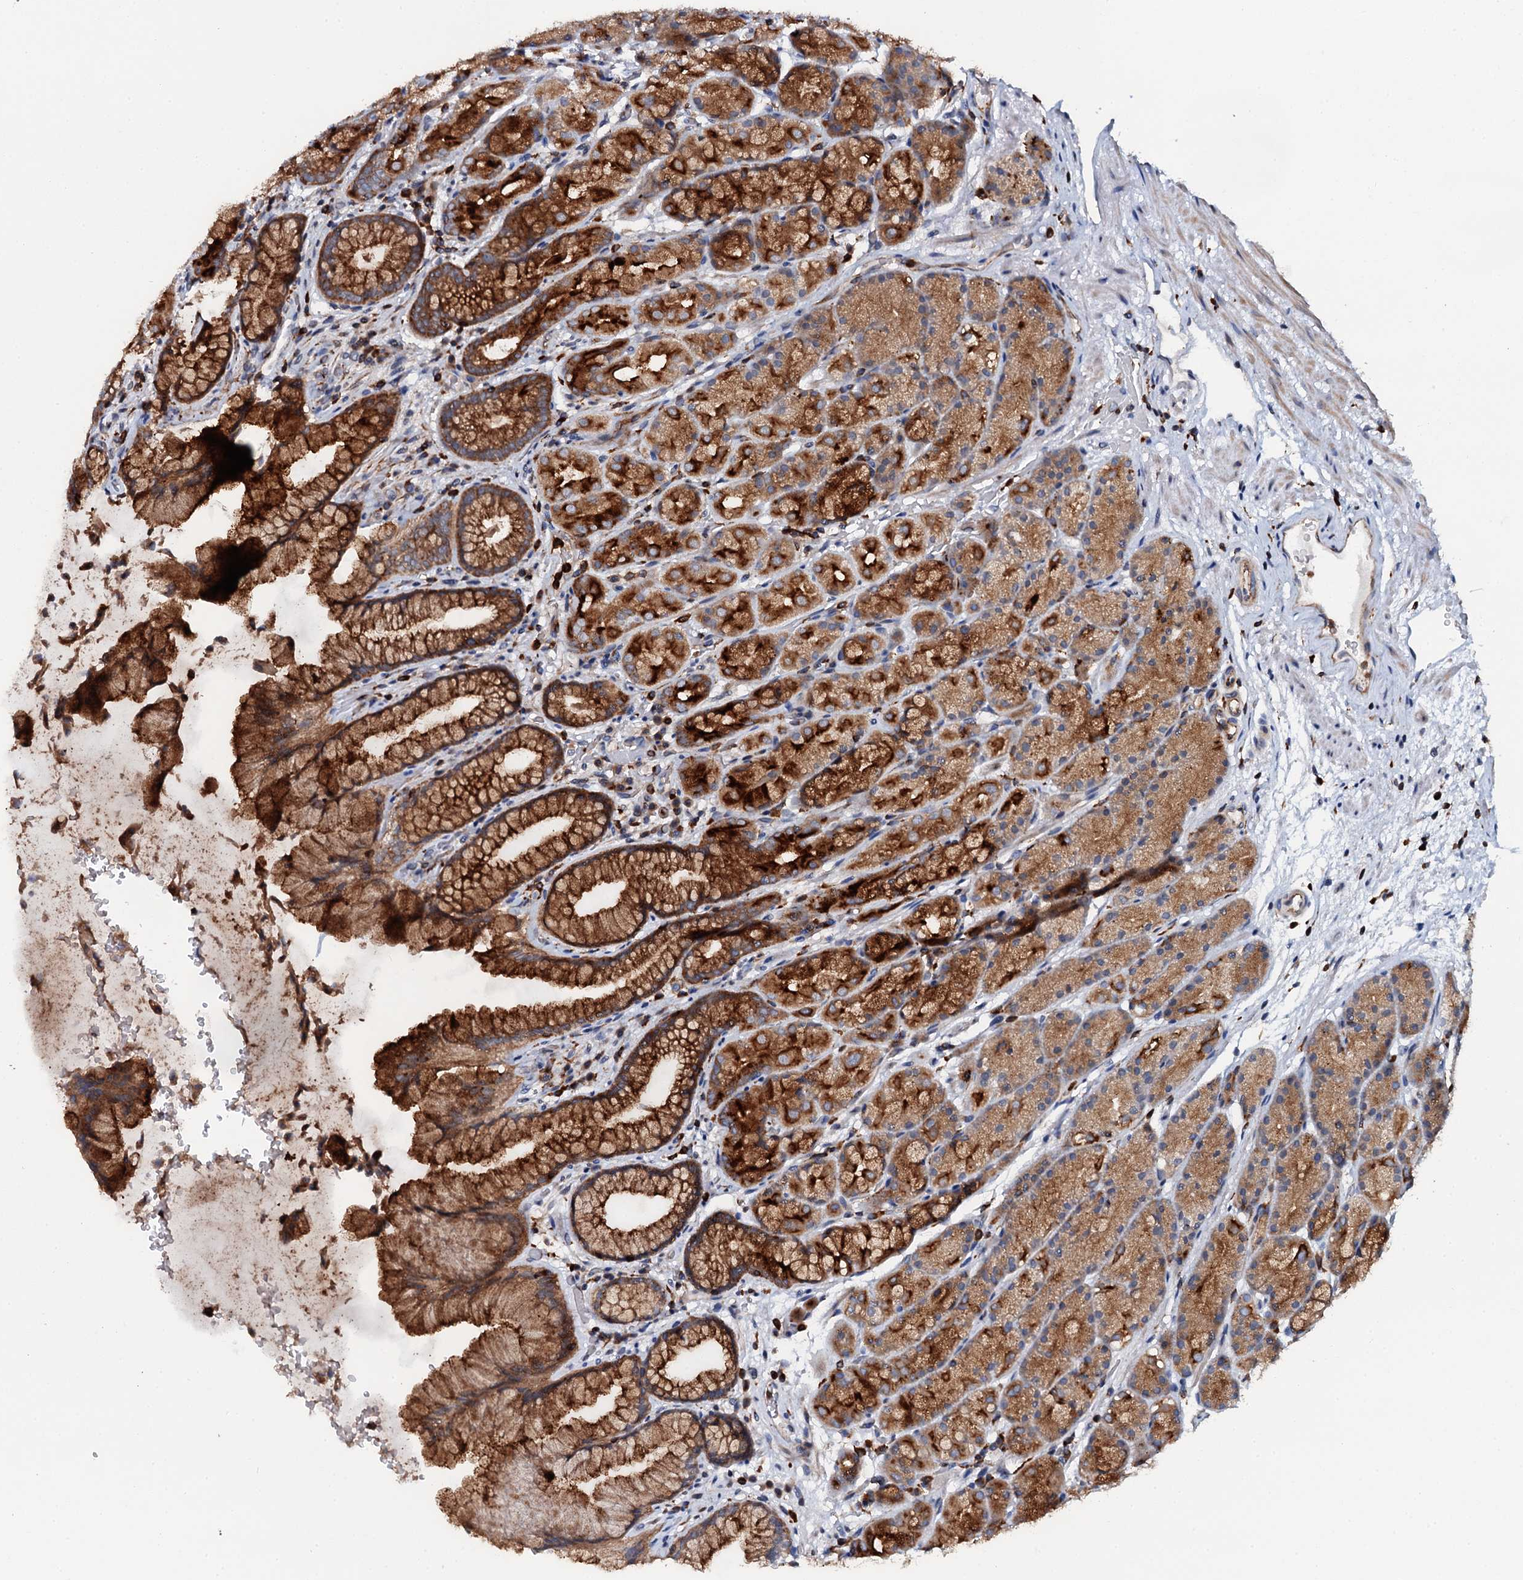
{"staining": {"intensity": "strong", "quantity": ">75%", "location": "cytoplasmic/membranous"}, "tissue": "stomach", "cell_type": "Glandular cells", "image_type": "normal", "snomed": [{"axis": "morphology", "description": "Normal tissue, NOS"}, {"axis": "topography", "description": "Stomach"}], "caption": "Protein expression analysis of unremarkable stomach exhibits strong cytoplasmic/membranous positivity in approximately >75% of glandular cells.", "gene": "VAMP8", "patient": {"sex": "male", "age": 63}}